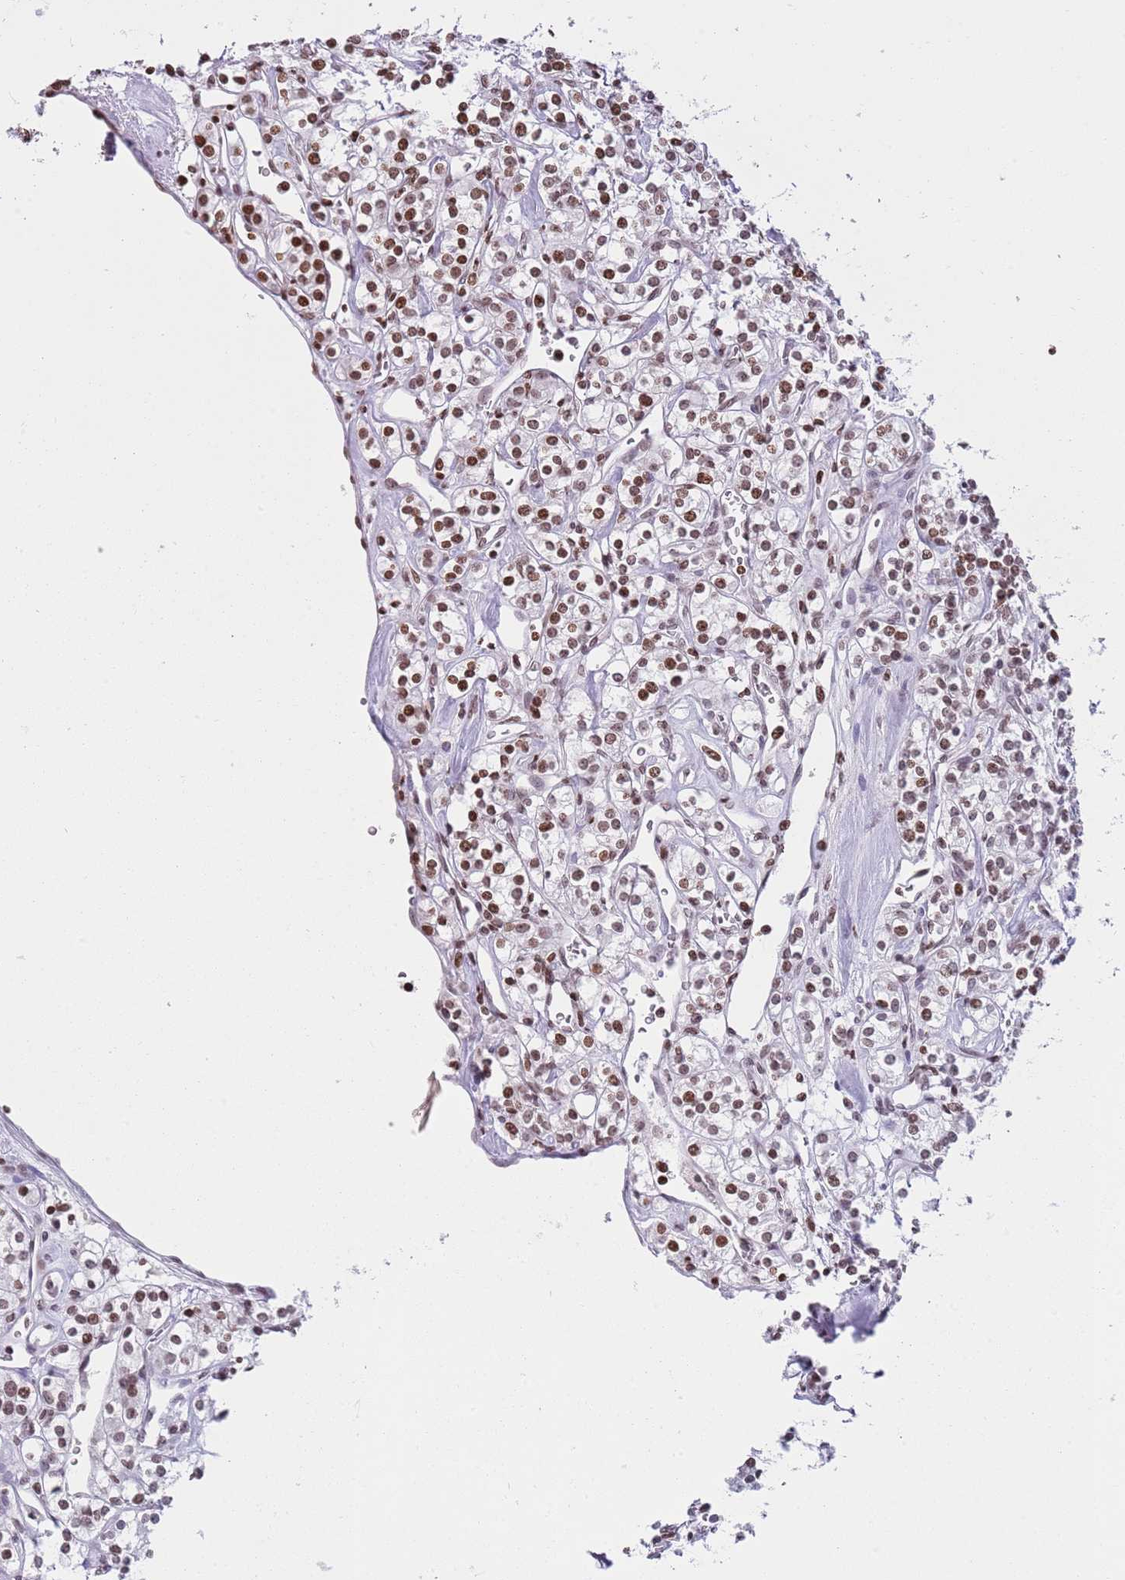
{"staining": {"intensity": "moderate", "quantity": "25%-75%", "location": "nuclear"}, "tissue": "renal cancer", "cell_type": "Tumor cells", "image_type": "cancer", "snomed": [{"axis": "morphology", "description": "Adenocarcinoma, NOS"}, {"axis": "topography", "description": "Kidney"}], "caption": "Renal cancer stained with DAB (3,3'-diaminobenzidine) immunohistochemistry (IHC) exhibits medium levels of moderate nuclear staining in about 25%-75% of tumor cells.", "gene": "KPNA3", "patient": {"sex": "male", "age": 77}}